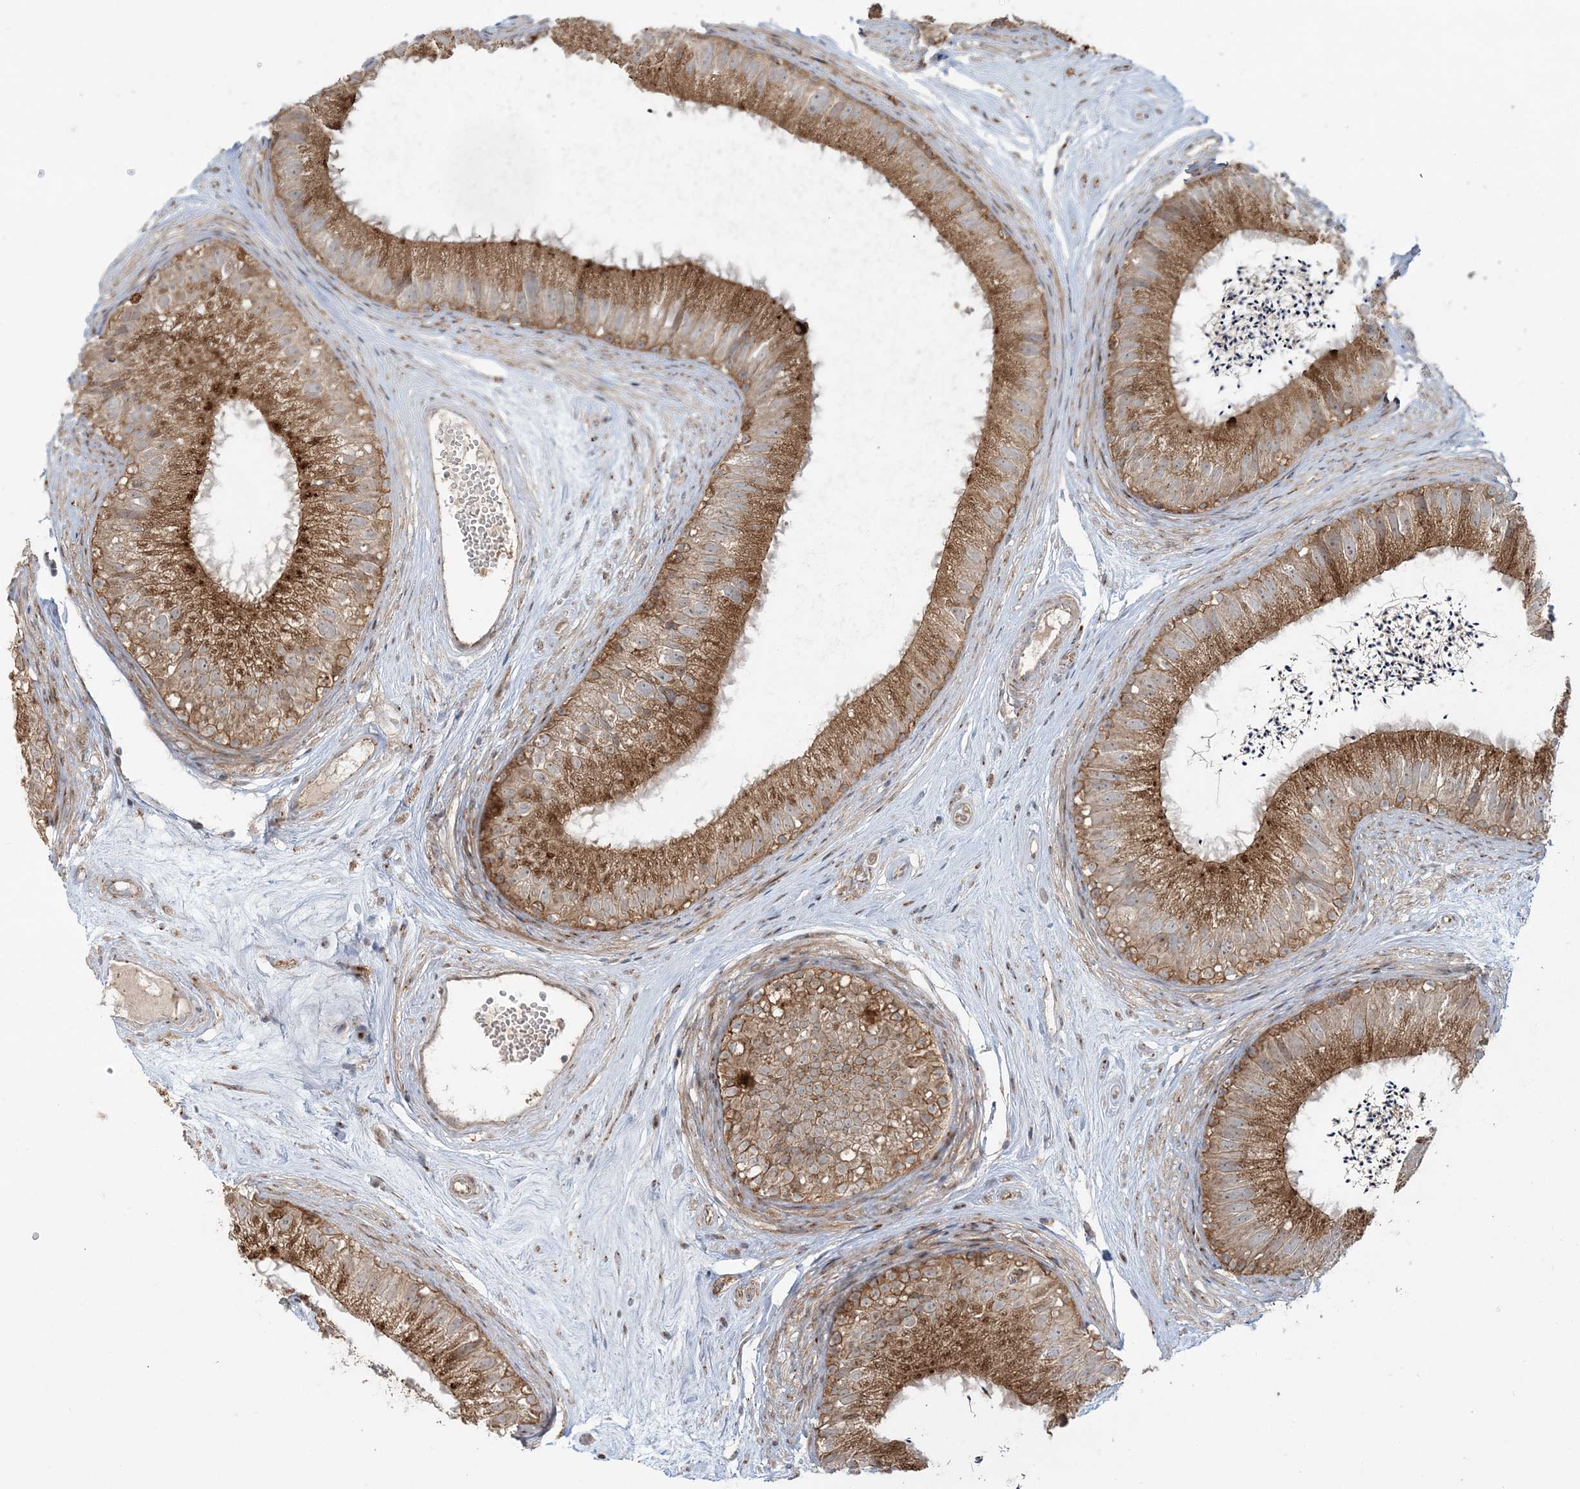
{"staining": {"intensity": "moderate", "quantity": ">75%", "location": "cytoplasmic/membranous"}, "tissue": "epididymis", "cell_type": "Glandular cells", "image_type": "normal", "snomed": [{"axis": "morphology", "description": "Normal tissue, NOS"}, {"axis": "topography", "description": "Epididymis"}], "caption": "A brown stain highlights moderate cytoplasmic/membranous expression of a protein in glandular cells of unremarkable epididymis. (DAB (3,3'-diaminobenzidine) IHC, brown staining for protein, blue staining for nuclei).", "gene": "ABCC3", "patient": {"sex": "male", "age": 77}}